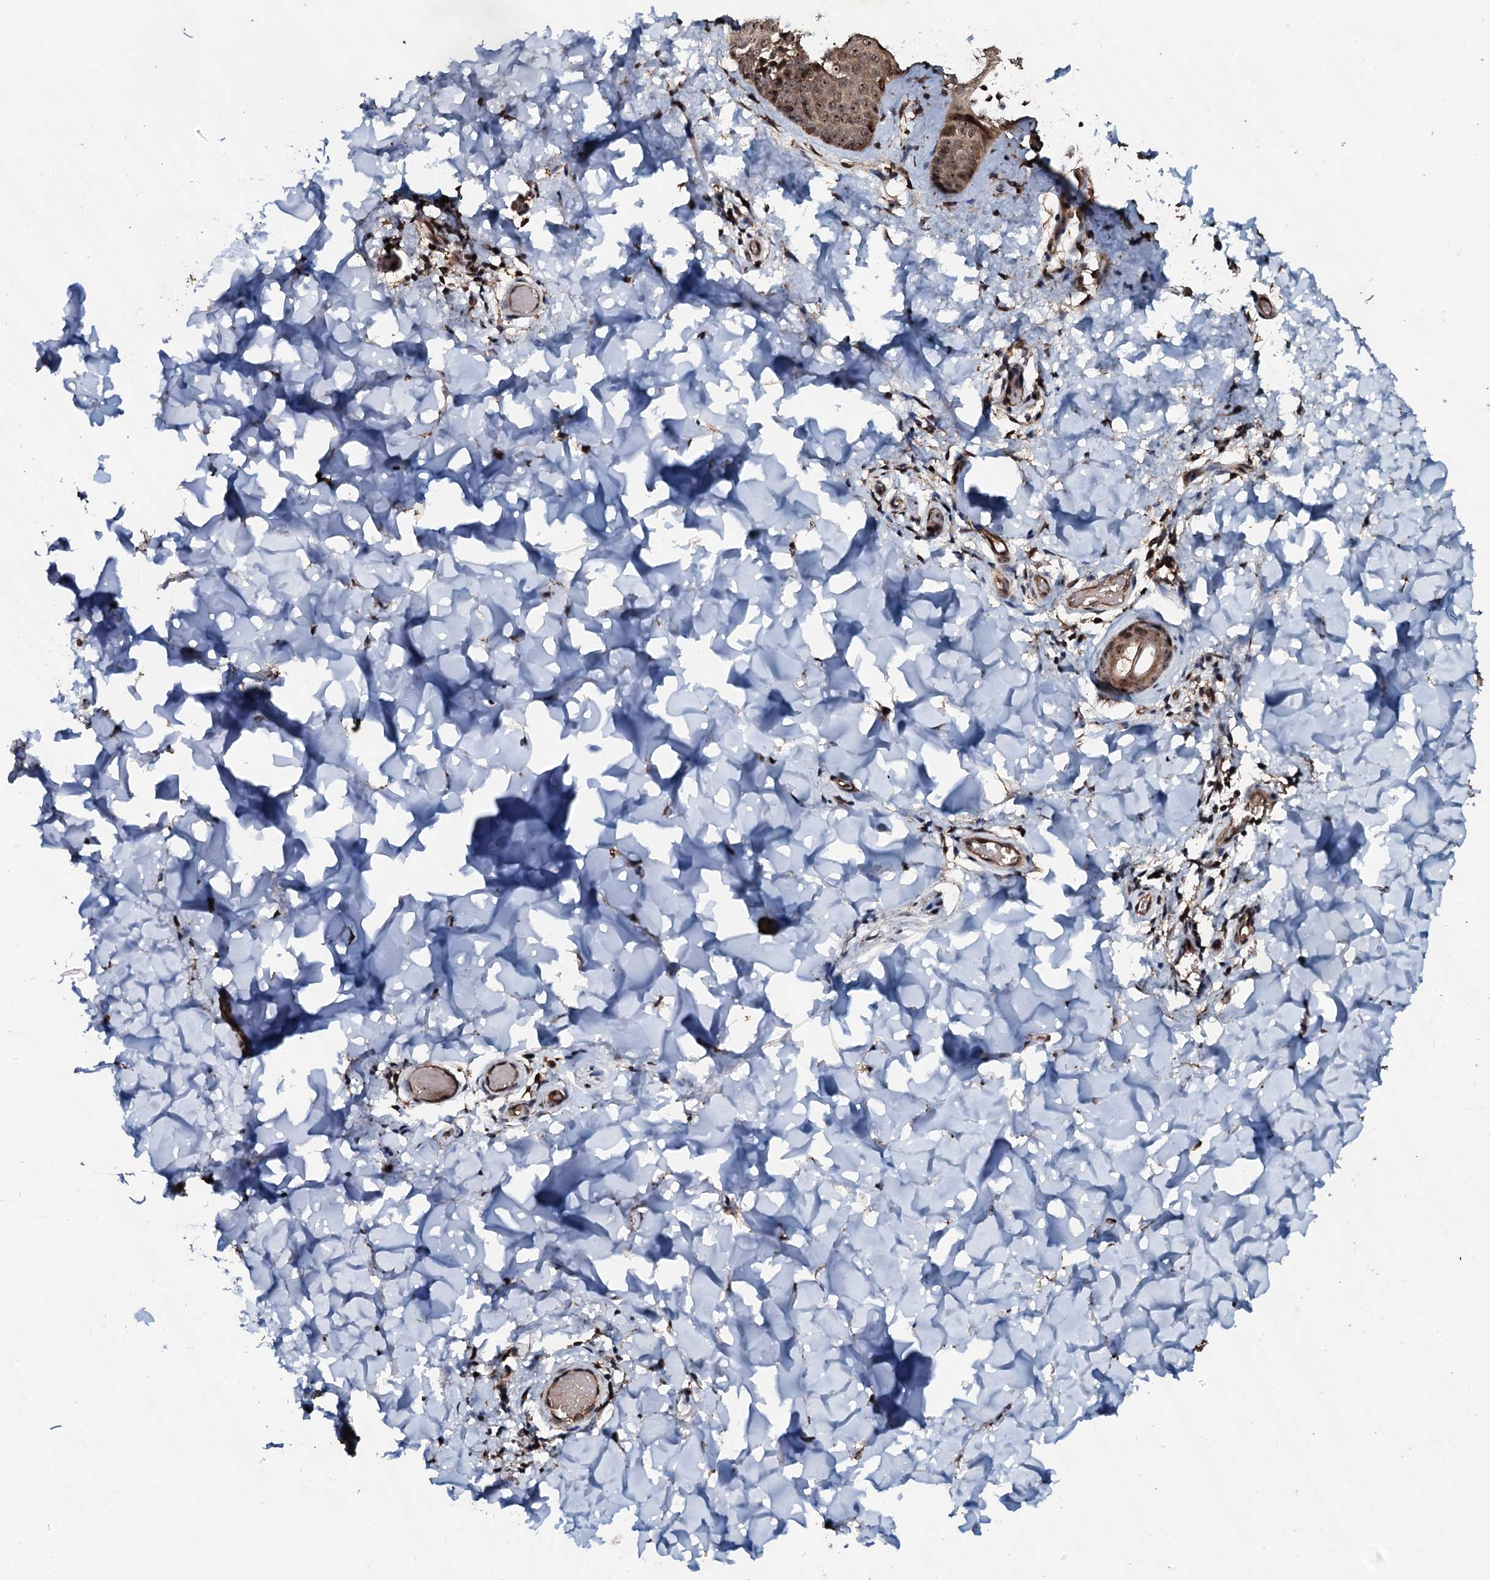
{"staining": {"intensity": "strong", "quantity": ">75%", "location": "cytoplasmic/membranous"}, "tissue": "skin", "cell_type": "Fibroblasts", "image_type": "normal", "snomed": [{"axis": "morphology", "description": "Normal tissue, NOS"}, {"axis": "topography", "description": "Skin"}], "caption": "Approximately >75% of fibroblasts in normal skin display strong cytoplasmic/membranous protein staining as visualized by brown immunohistochemical staining.", "gene": "SUPT7L", "patient": {"sex": "male", "age": 36}}